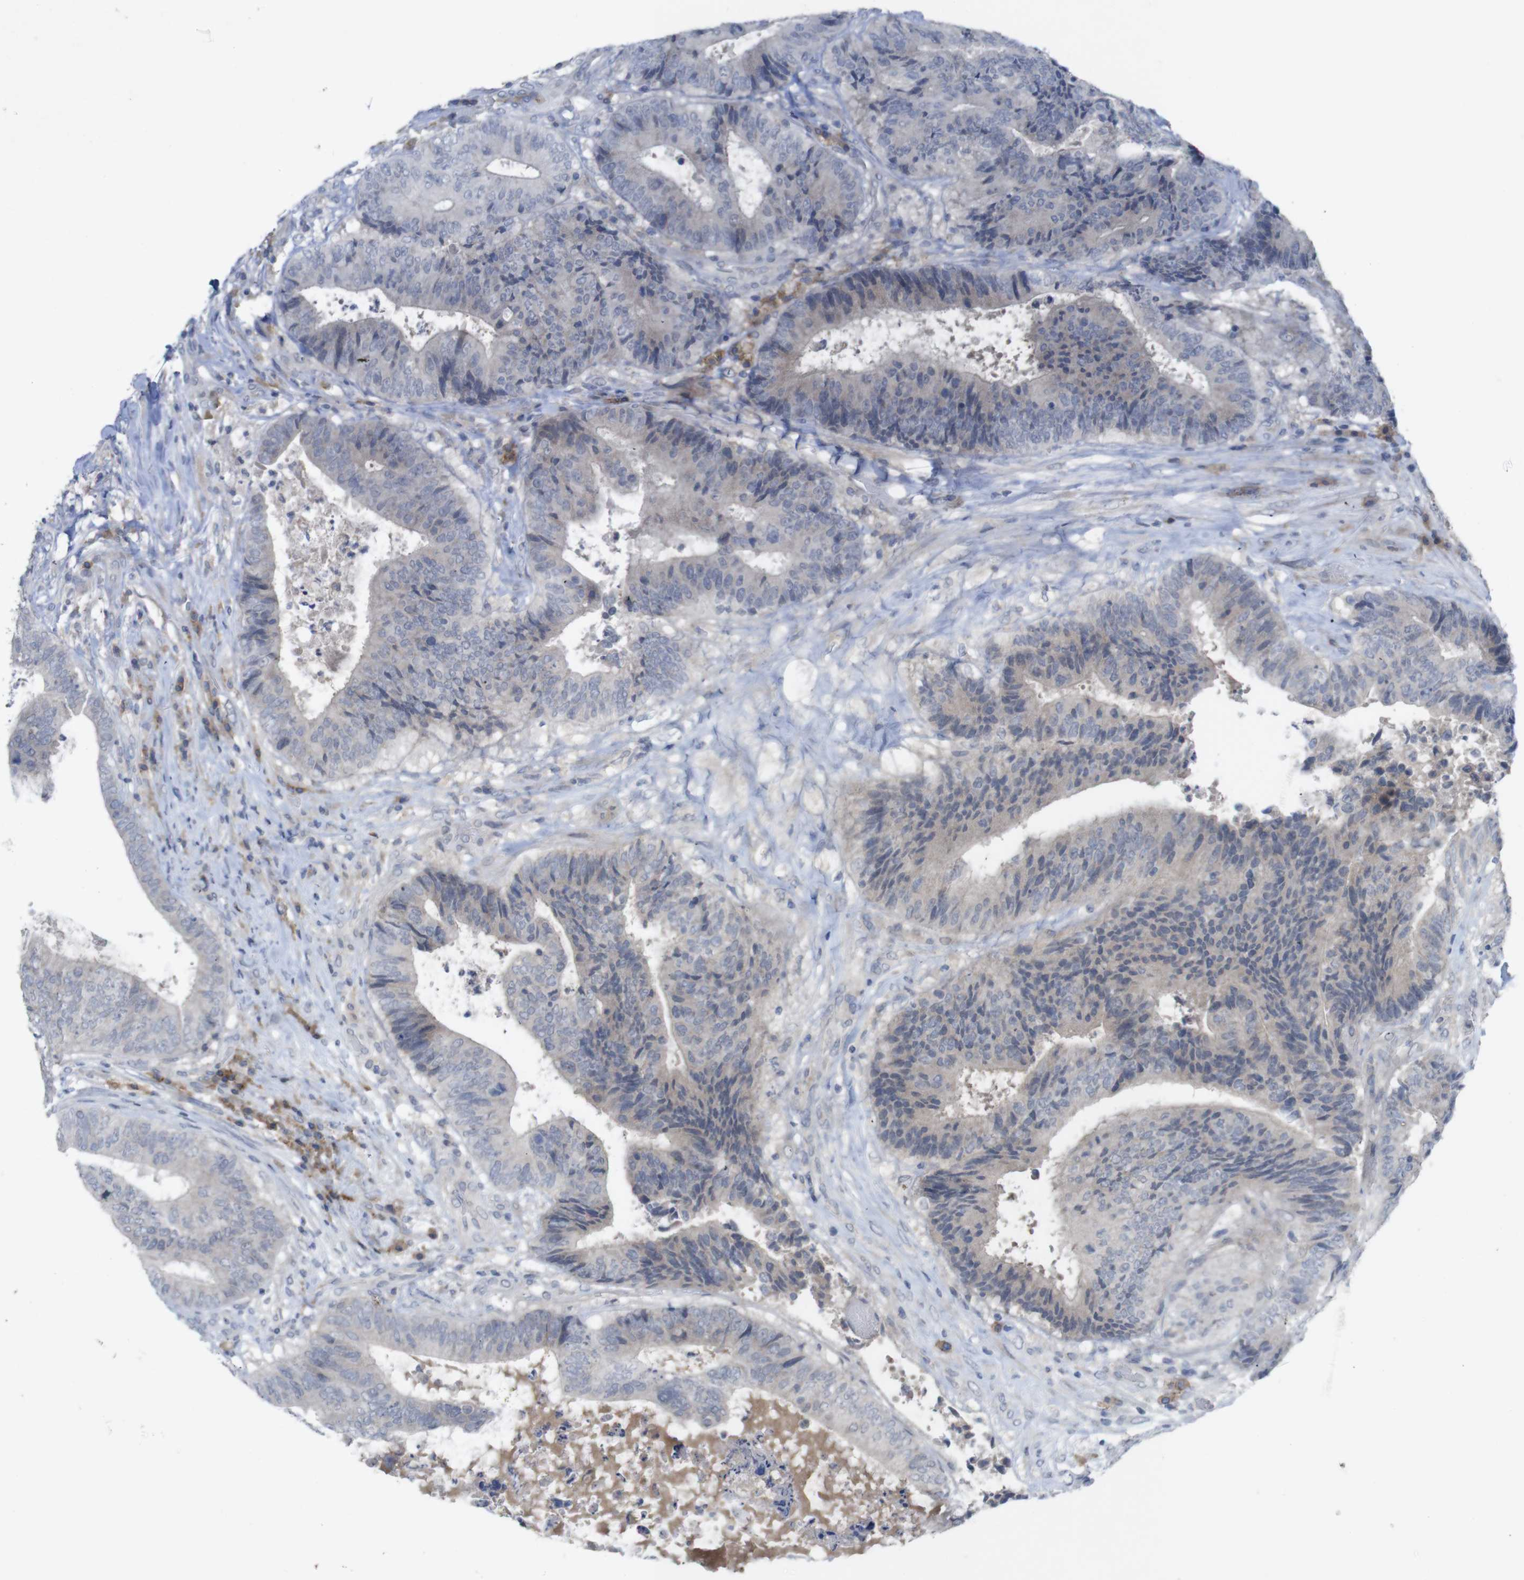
{"staining": {"intensity": "weak", "quantity": "<25%", "location": "cytoplasmic/membranous"}, "tissue": "colorectal cancer", "cell_type": "Tumor cells", "image_type": "cancer", "snomed": [{"axis": "morphology", "description": "Adenocarcinoma, NOS"}, {"axis": "topography", "description": "Rectum"}], "caption": "Immunohistochemistry (IHC) histopathology image of human colorectal adenocarcinoma stained for a protein (brown), which demonstrates no staining in tumor cells.", "gene": "SLAMF7", "patient": {"sex": "male", "age": 72}}